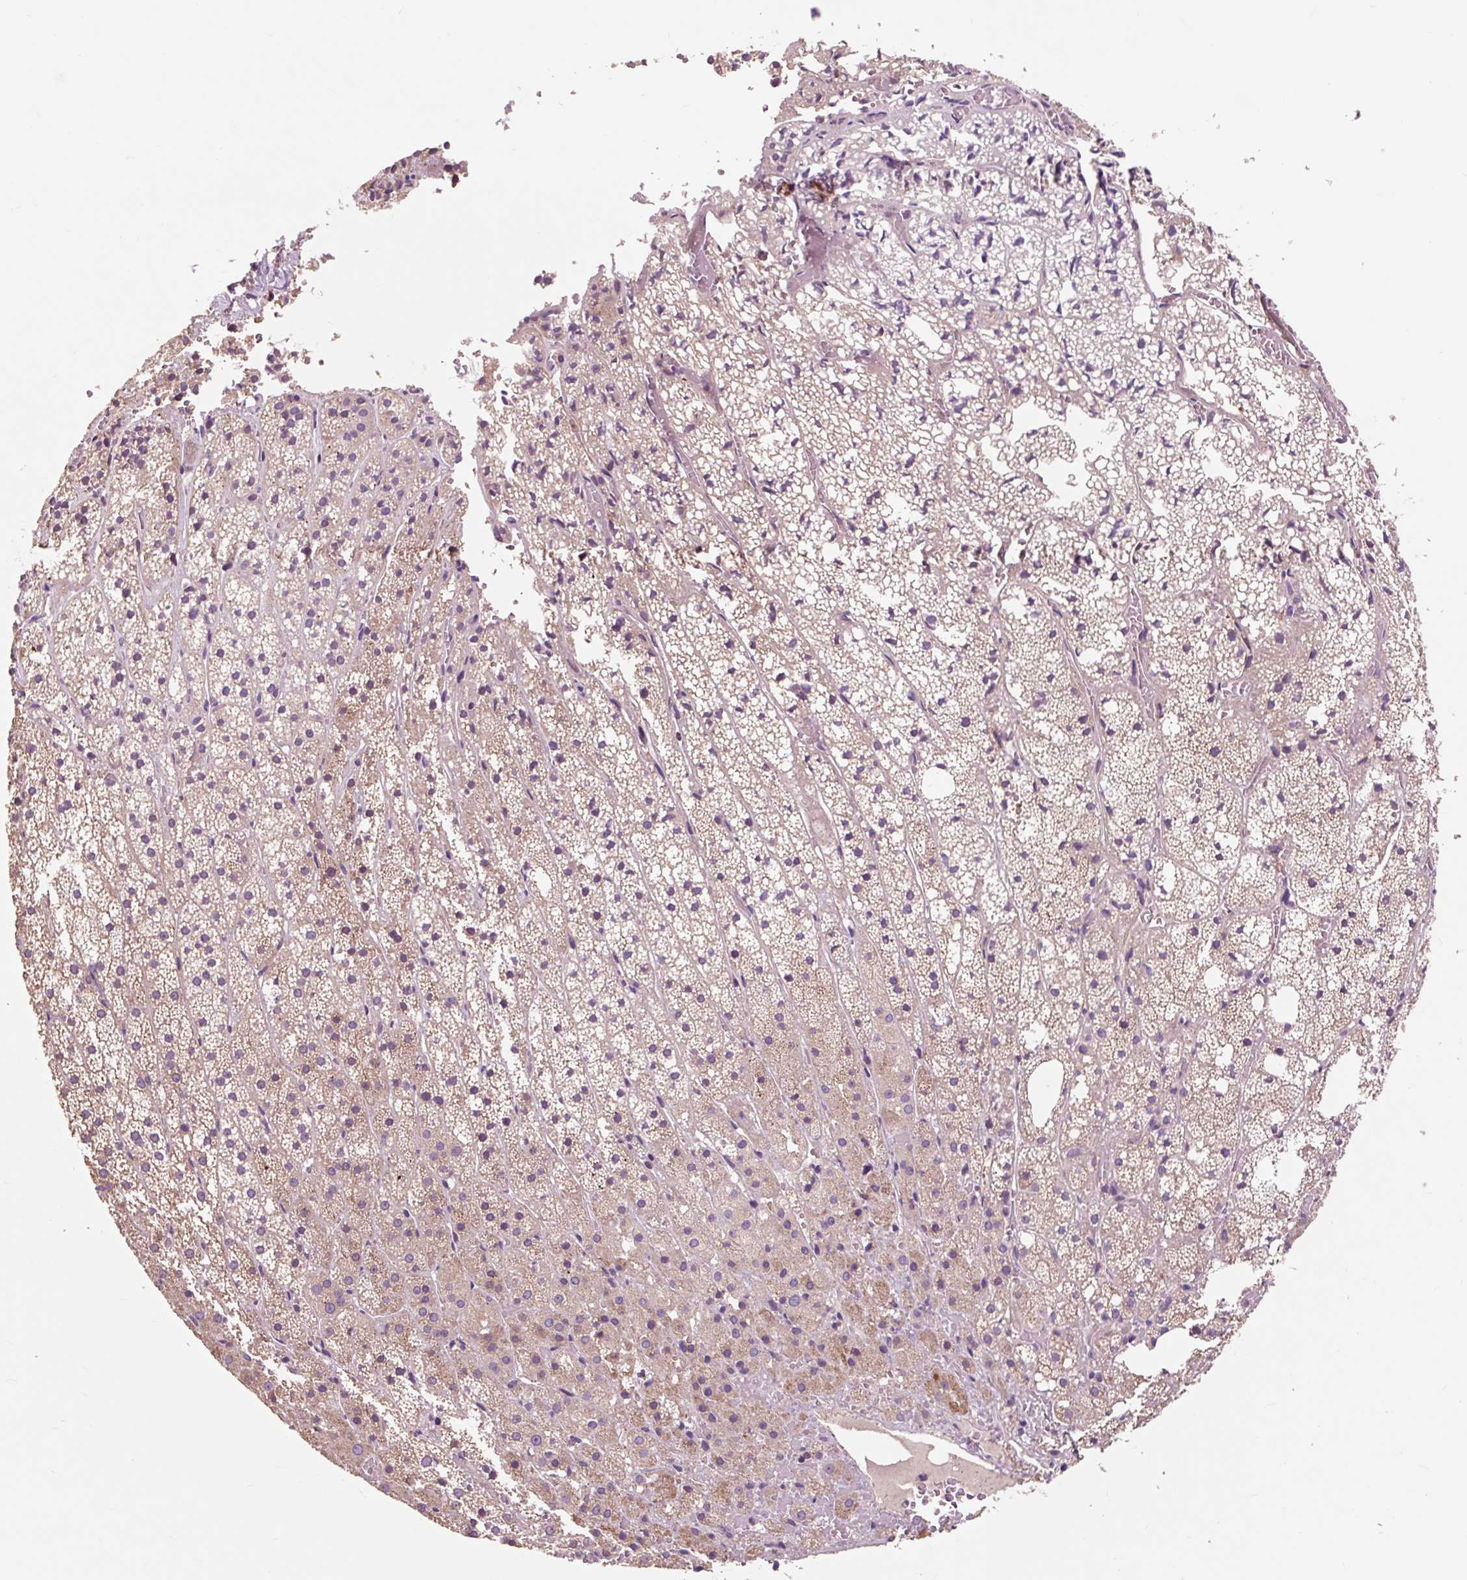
{"staining": {"intensity": "weak", "quantity": ">75%", "location": "cytoplasmic/membranous"}, "tissue": "adrenal gland", "cell_type": "Glandular cells", "image_type": "normal", "snomed": [{"axis": "morphology", "description": "Normal tissue, NOS"}, {"axis": "topography", "description": "Adrenal gland"}], "caption": "Unremarkable adrenal gland shows weak cytoplasmic/membranous staining in about >75% of glandular cells, visualized by immunohistochemistry. (DAB IHC, brown staining for protein, blue staining for nuclei).", "gene": "PRIMPOL", "patient": {"sex": "male", "age": 53}}